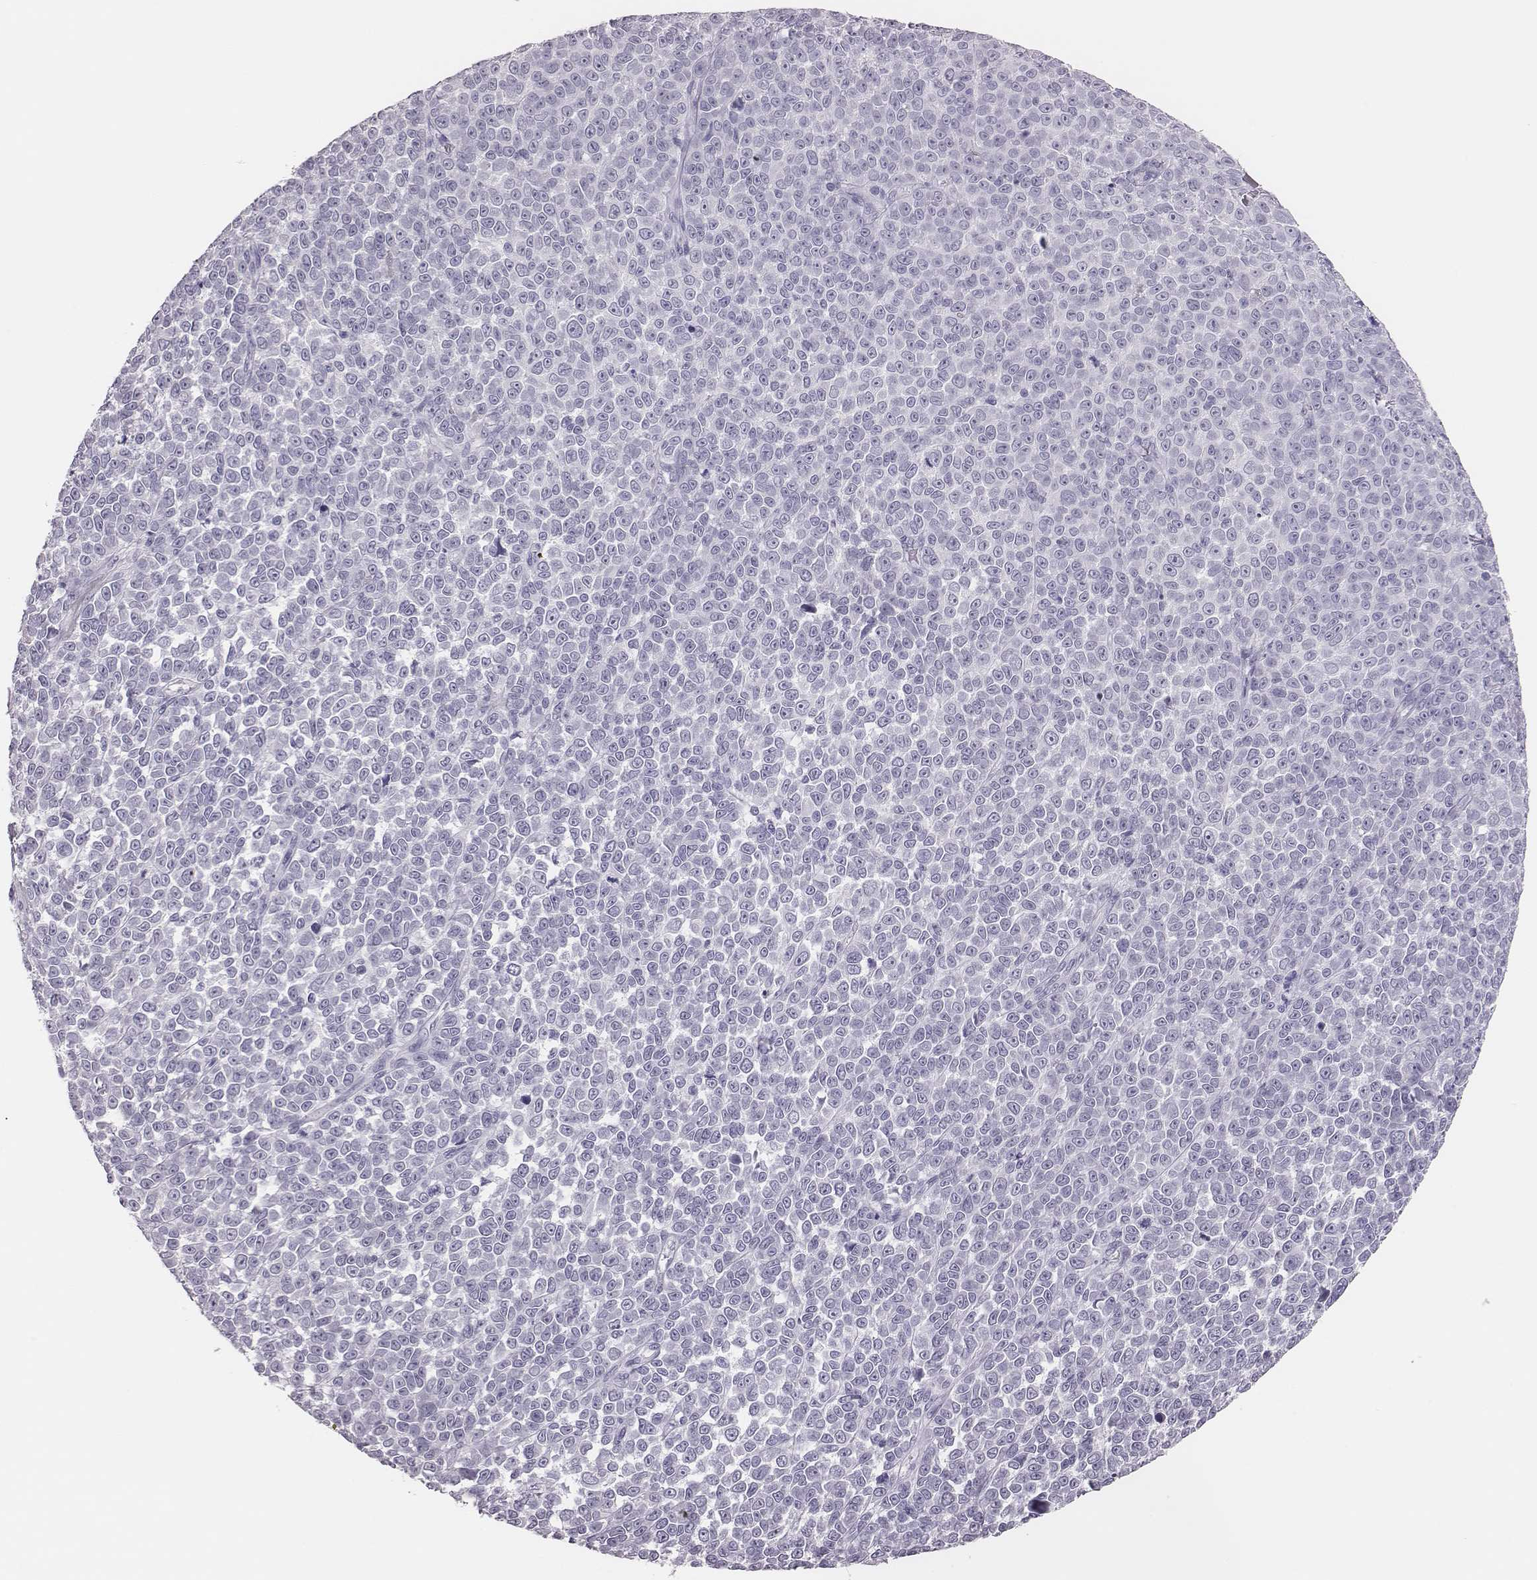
{"staining": {"intensity": "negative", "quantity": "none", "location": "none"}, "tissue": "melanoma", "cell_type": "Tumor cells", "image_type": "cancer", "snomed": [{"axis": "morphology", "description": "Malignant melanoma, NOS"}, {"axis": "topography", "description": "Skin"}], "caption": "This is a micrograph of immunohistochemistry staining of malignant melanoma, which shows no positivity in tumor cells.", "gene": "H1-6", "patient": {"sex": "female", "age": 95}}